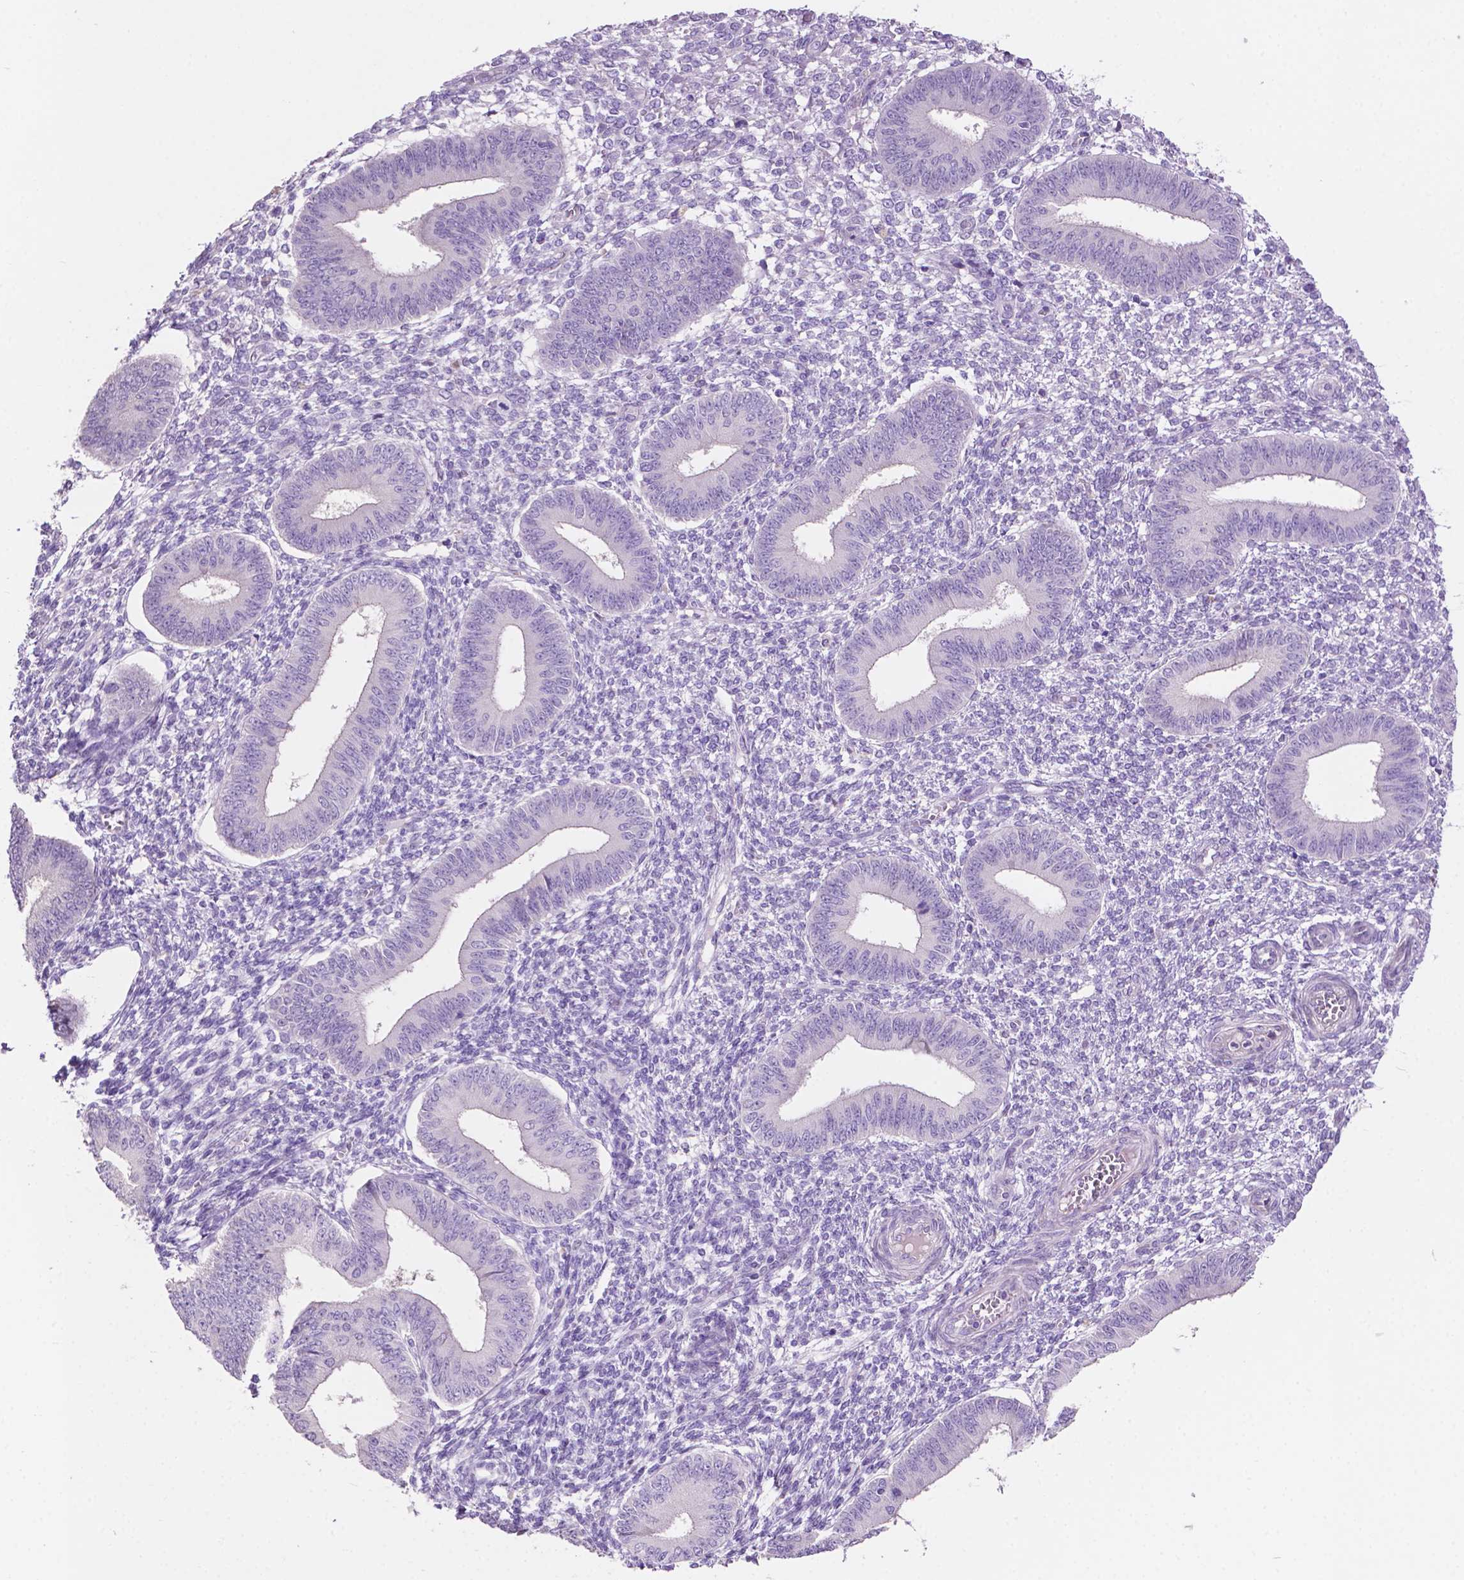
{"staining": {"intensity": "negative", "quantity": "none", "location": "none"}, "tissue": "endometrium", "cell_type": "Cells in endometrial stroma", "image_type": "normal", "snomed": [{"axis": "morphology", "description": "Normal tissue, NOS"}, {"axis": "topography", "description": "Endometrium"}], "caption": "This is a photomicrograph of IHC staining of unremarkable endometrium, which shows no staining in cells in endometrial stroma.", "gene": "CLDN17", "patient": {"sex": "female", "age": 42}}